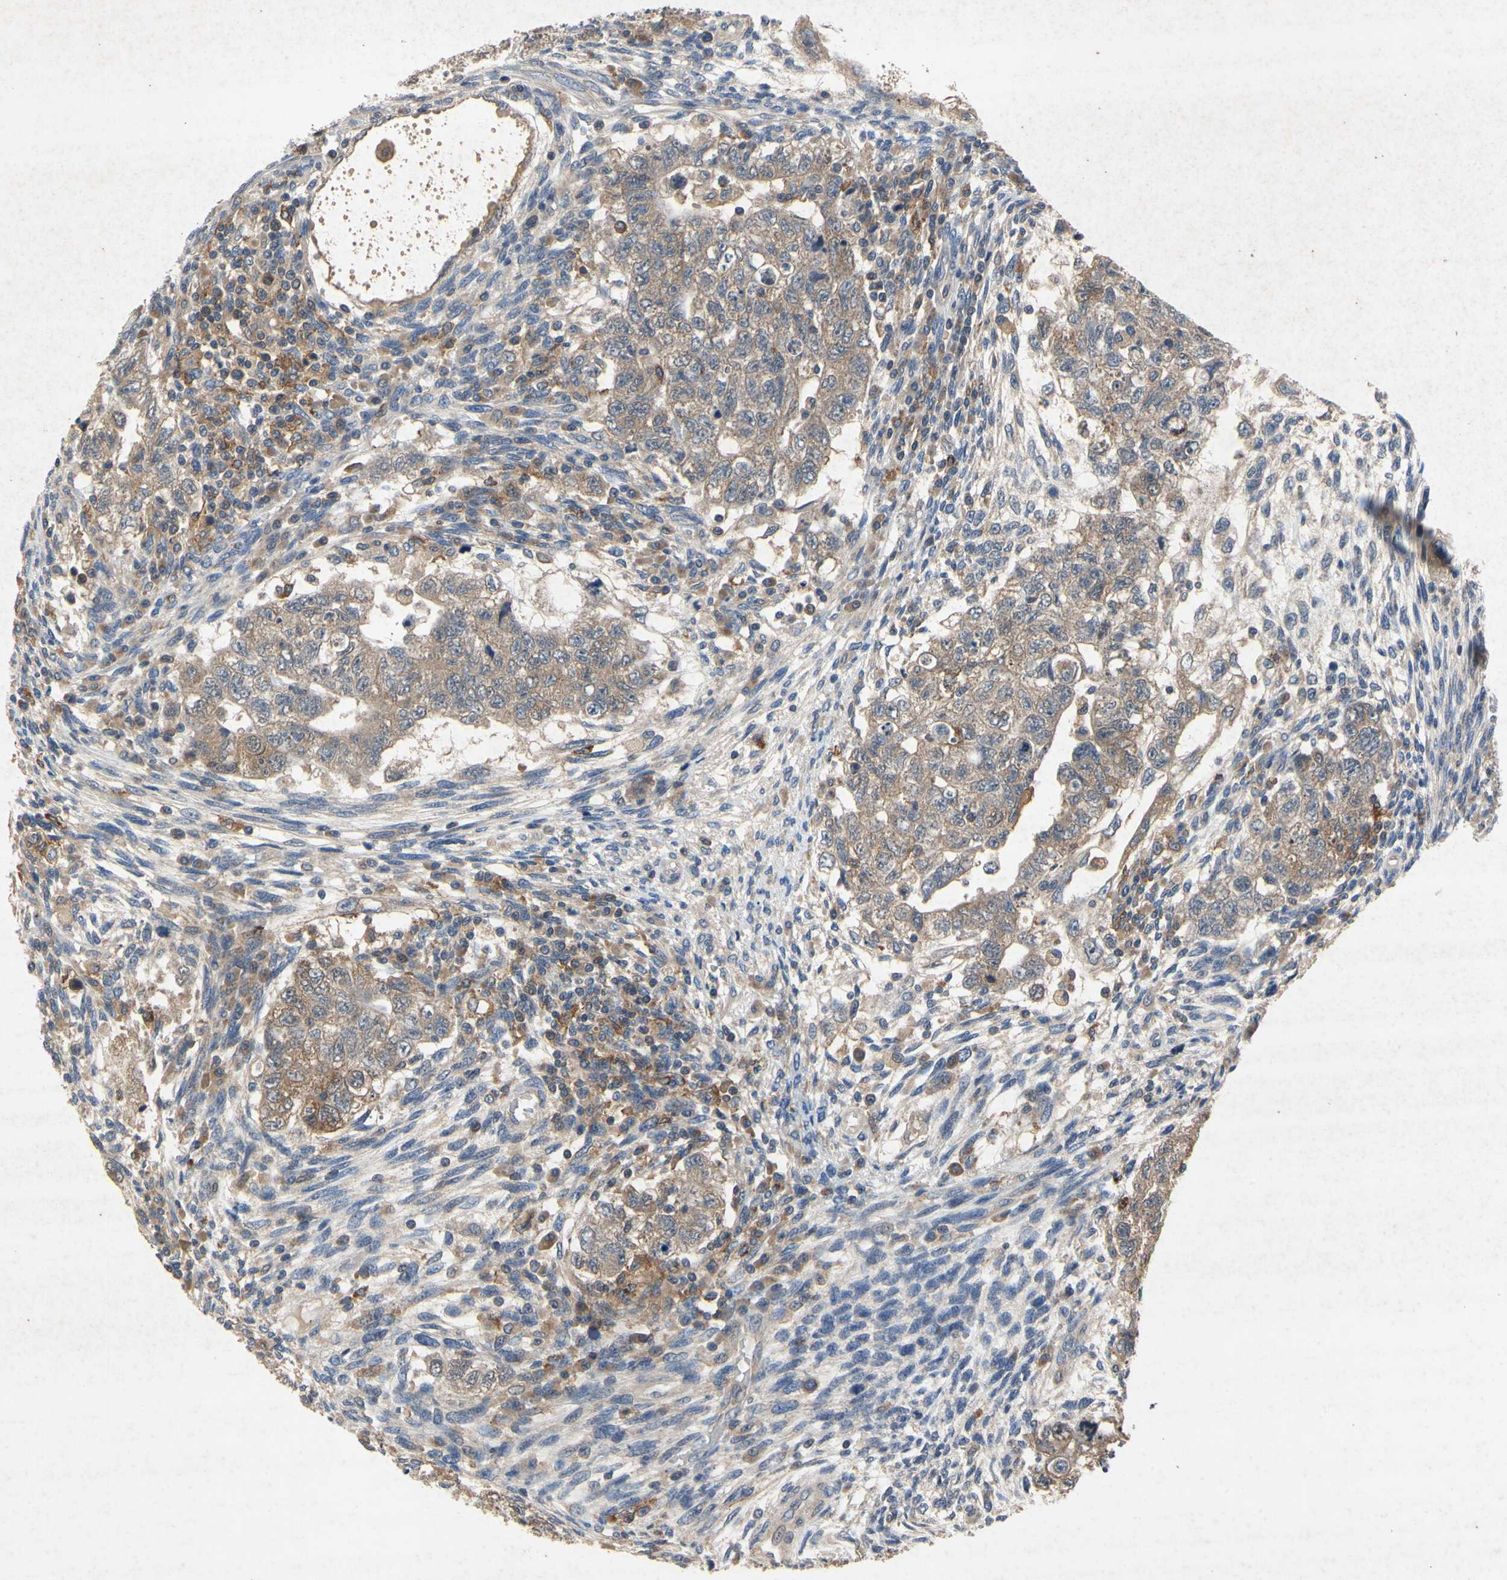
{"staining": {"intensity": "moderate", "quantity": ">75%", "location": "cytoplasmic/membranous"}, "tissue": "testis cancer", "cell_type": "Tumor cells", "image_type": "cancer", "snomed": [{"axis": "morphology", "description": "Normal tissue, NOS"}, {"axis": "morphology", "description": "Carcinoma, Embryonal, NOS"}, {"axis": "topography", "description": "Testis"}], "caption": "This histopathology image shows embryonal carcinoma (testis) stained with IHC to label a protein in brown. The cytoplasmic/membranous of tumor cells show moderate positivity for the protein. Nuclei are counter-stained blue.", "gene": "RPS6KA1", "patient": {"sex": "male", "age": 36}}